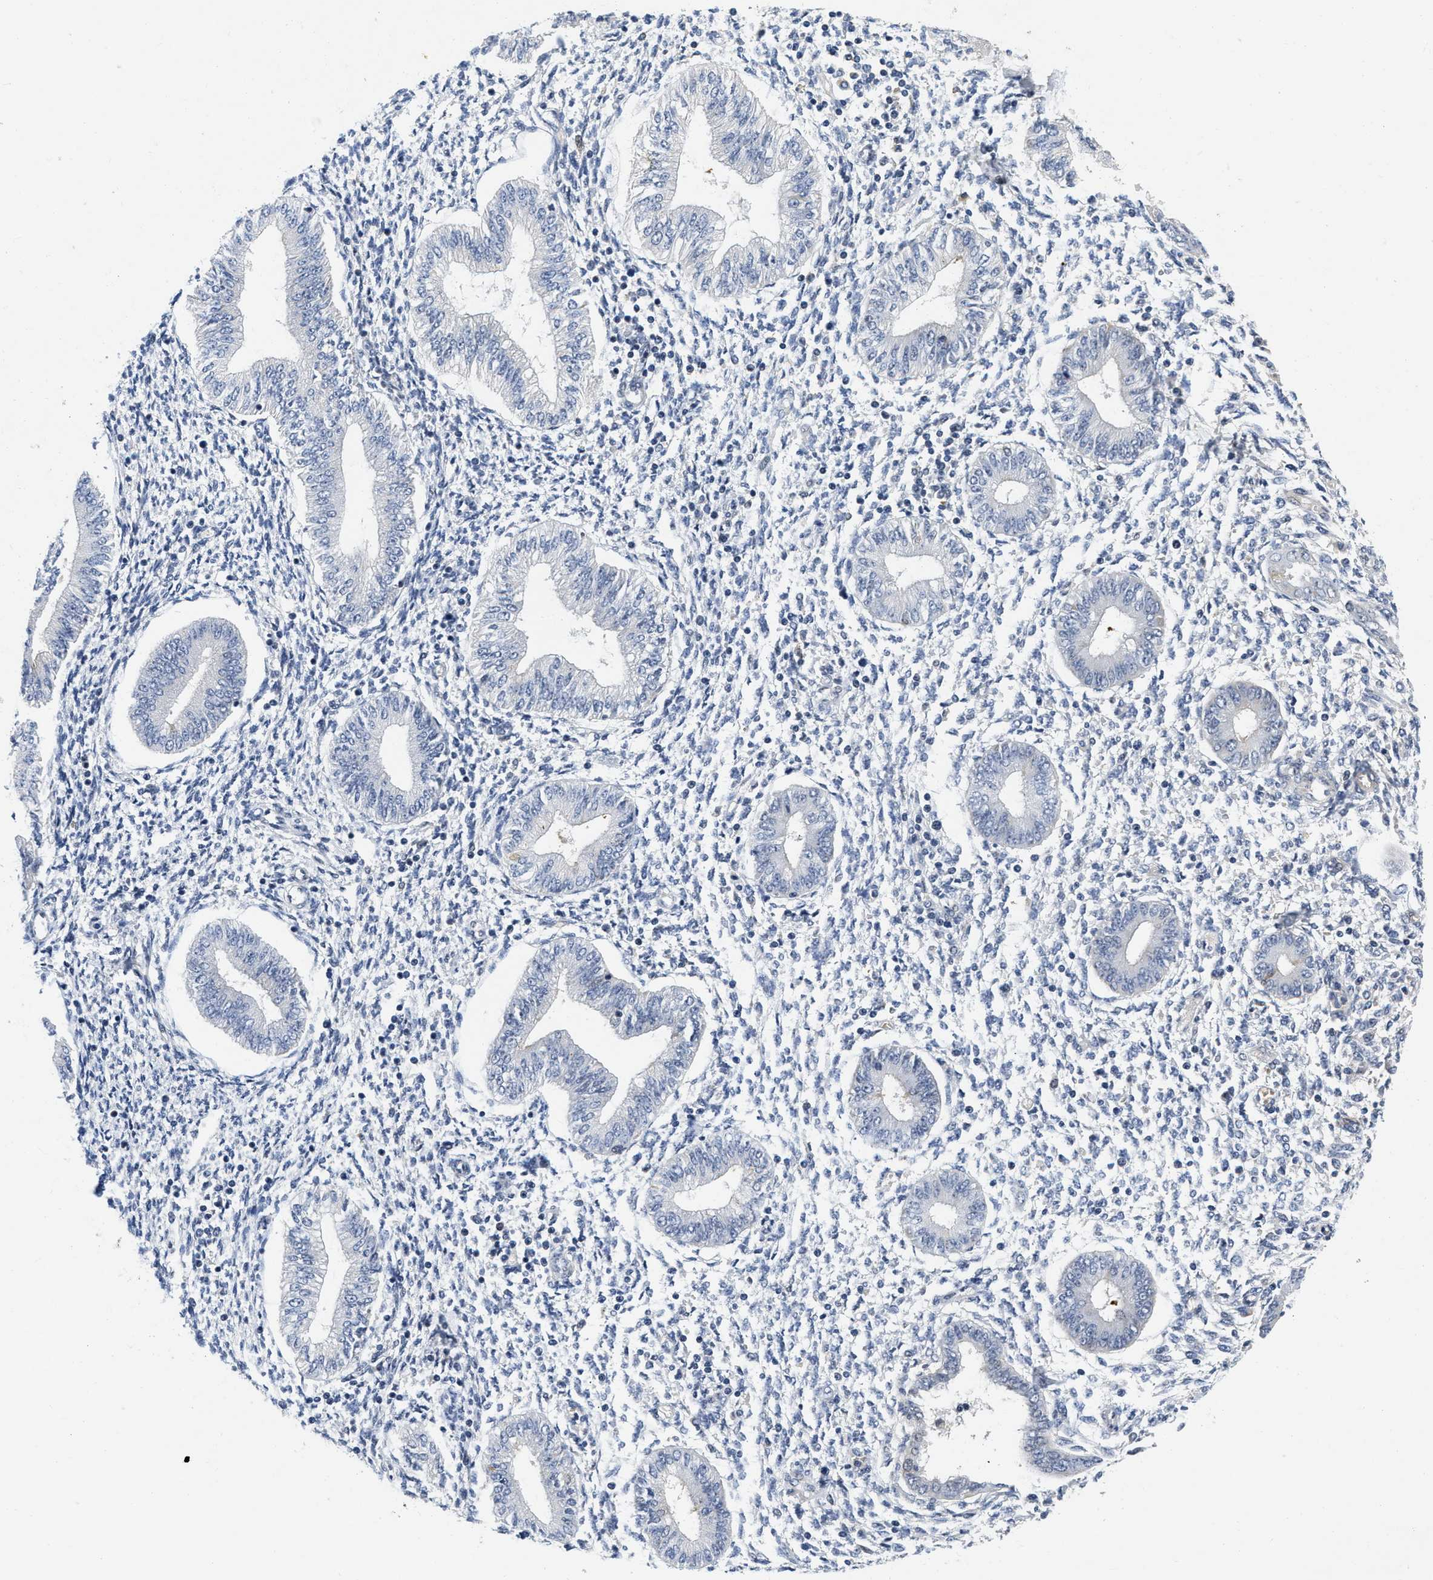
{"staining": {"intensity": "negative", "quantity": "none", "location": "none"}, "tissue": "endometrium", "cell_type": "Cells in endometrial stroma", "image_type": "normal", "snomed": [{"axis": "morphology", "description": "Normal tissue, NOS"}, {"axis": "topography", "description": "Endometrium"}], "caption": "Protein analysis of unremarkable endometrium exhibits no significant positivity in cells in endometrial stroma.", "gene": "VIP", "patient": {"sex": "female", "age": 50}}